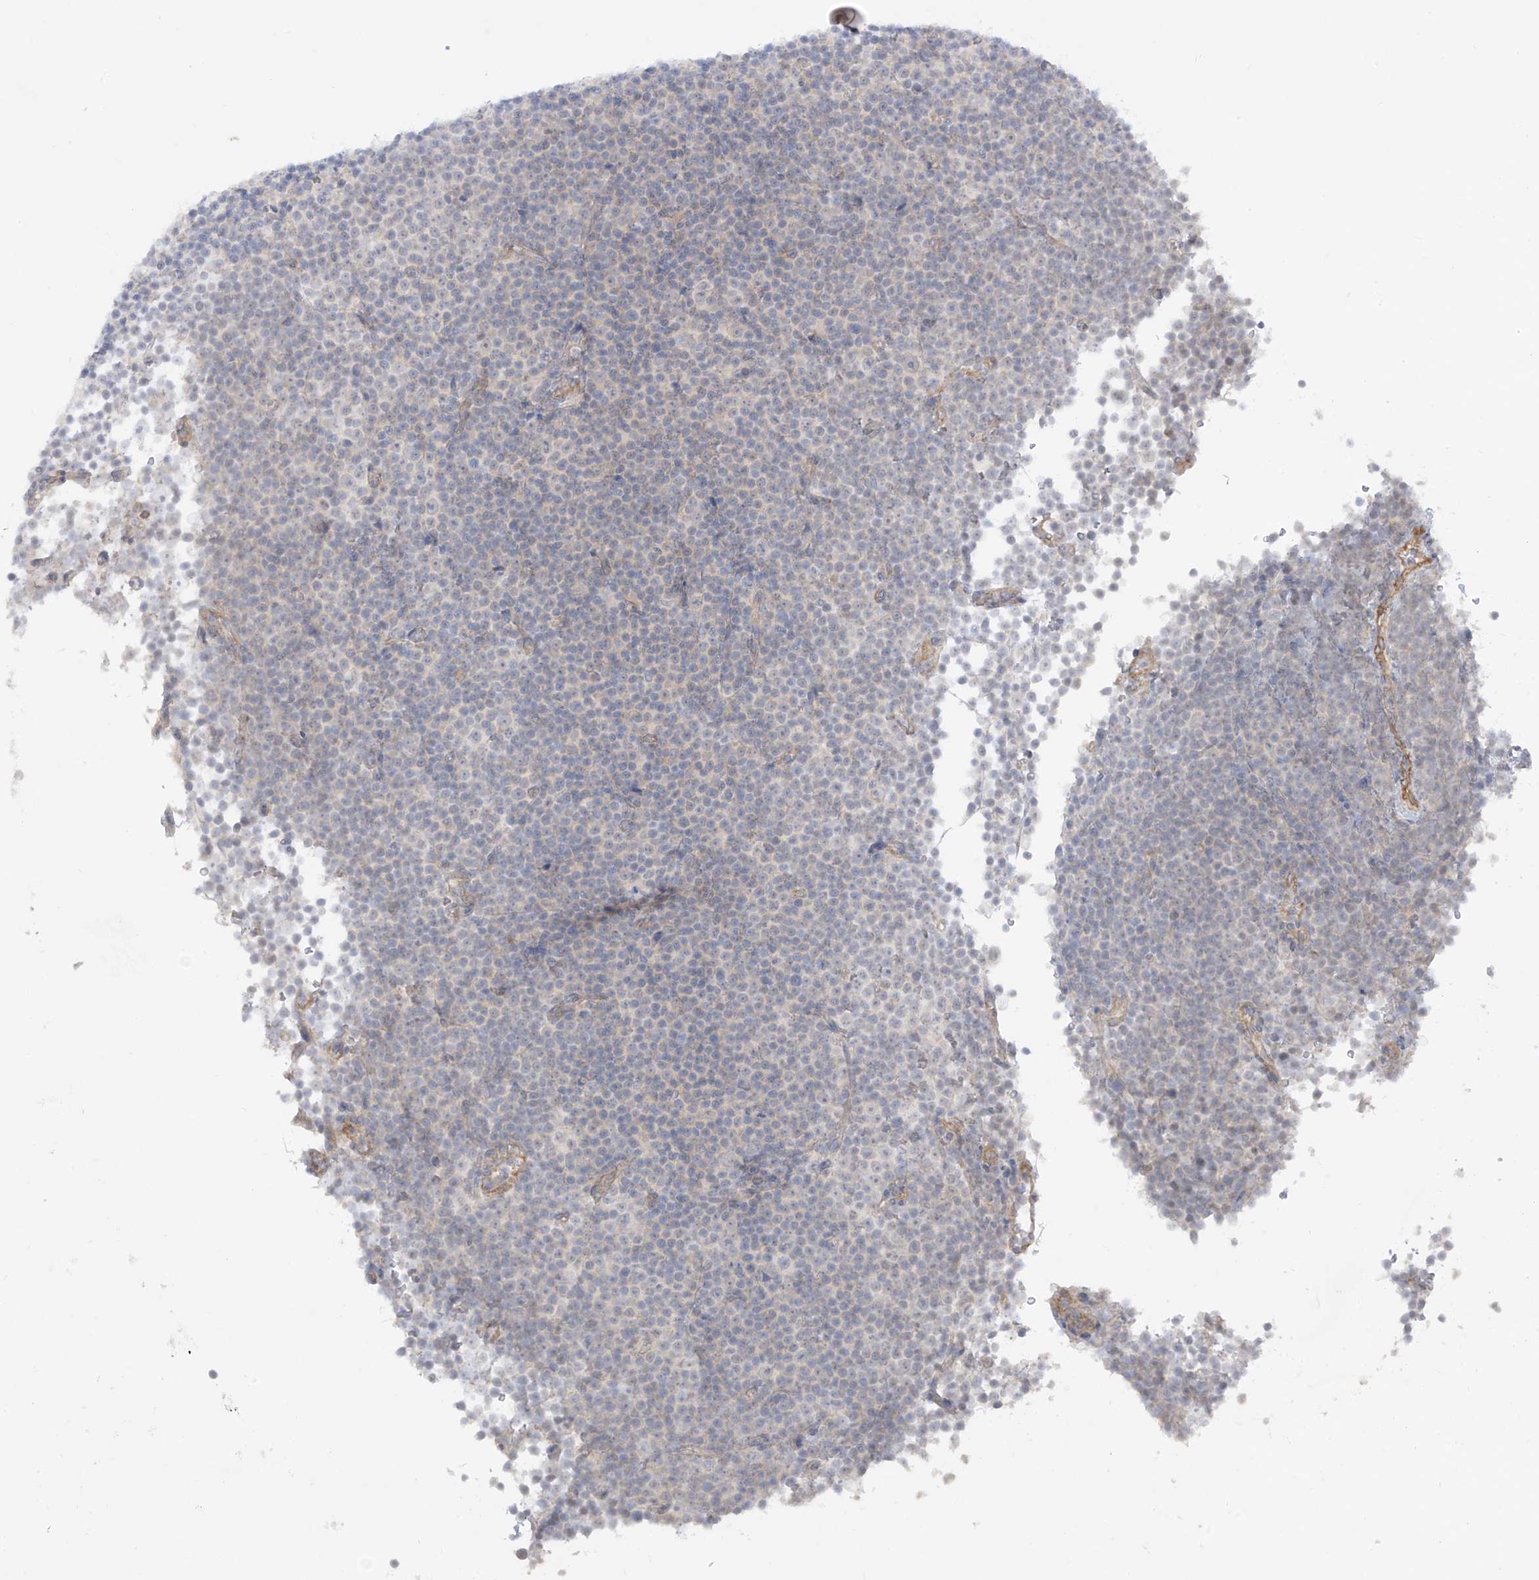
{"staining": {"intensity": "negative", "quantity": "none", "location": "none"}, "tissue": "lymphoma", "cell_type": "Tumor cells", "image_type": "cancer", "snomed": [{"axis": "morphology", "description": "Malignant lymphoma, non-Hodgkin's type, Low grade"}, {"axis": "topography", "description": "Lymph node"}], "caption": "High power microscopy micrograph of an immunohistochemistry (IHC) photomicrograph of low-grade malignant lymphoma, non-Hodgkin's type, revealing no significant expression in tumor cells.", "gene": "EIPR1", "patient": {"sex": "female", "age": 67}}